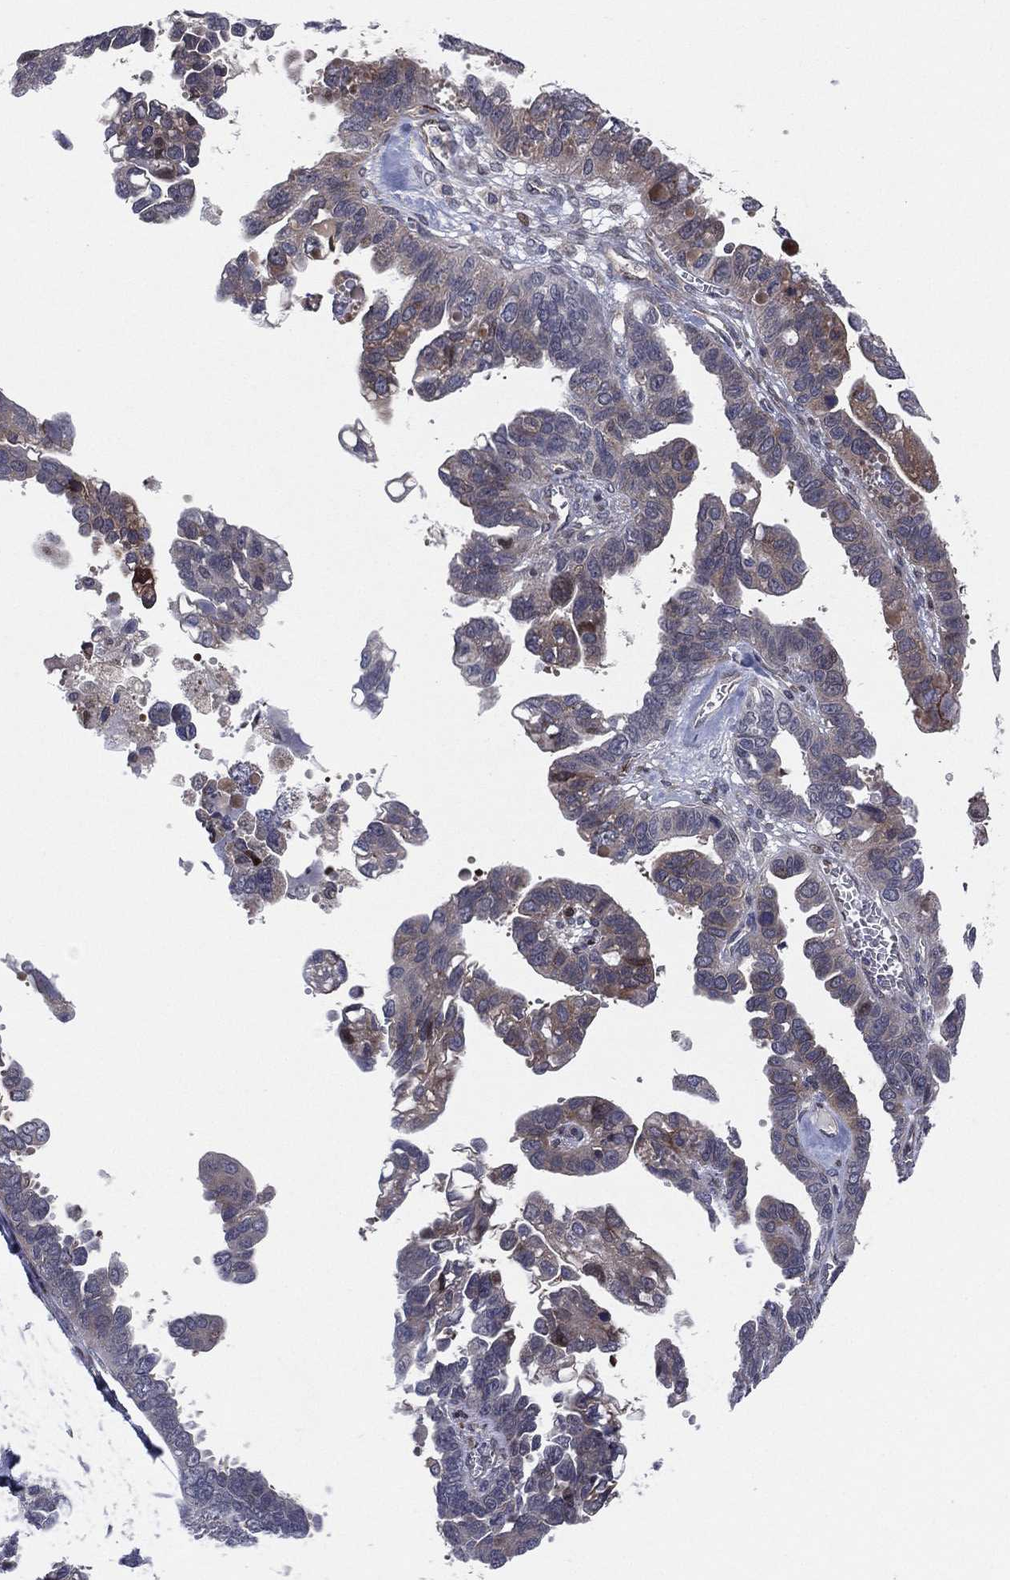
{"staining": {"intensity": "negative", "quantity": "none", "location": "none"}, "tissue": "ovarian cancer", "cell_type": "Tumor cells", "image_type": "cancer", "snomed": [{"axis": "morphology", "description": "Cystadenocarcinoma, serous, NOS"}, {"axis": "topography", "description": "Ovary"}], "caption": "Histopathology image shows no protein positivity in tumor cells of ovarian cancer tissue.", "gene": "UTP14A", "patient": {"sex": "female", "age": 69}}